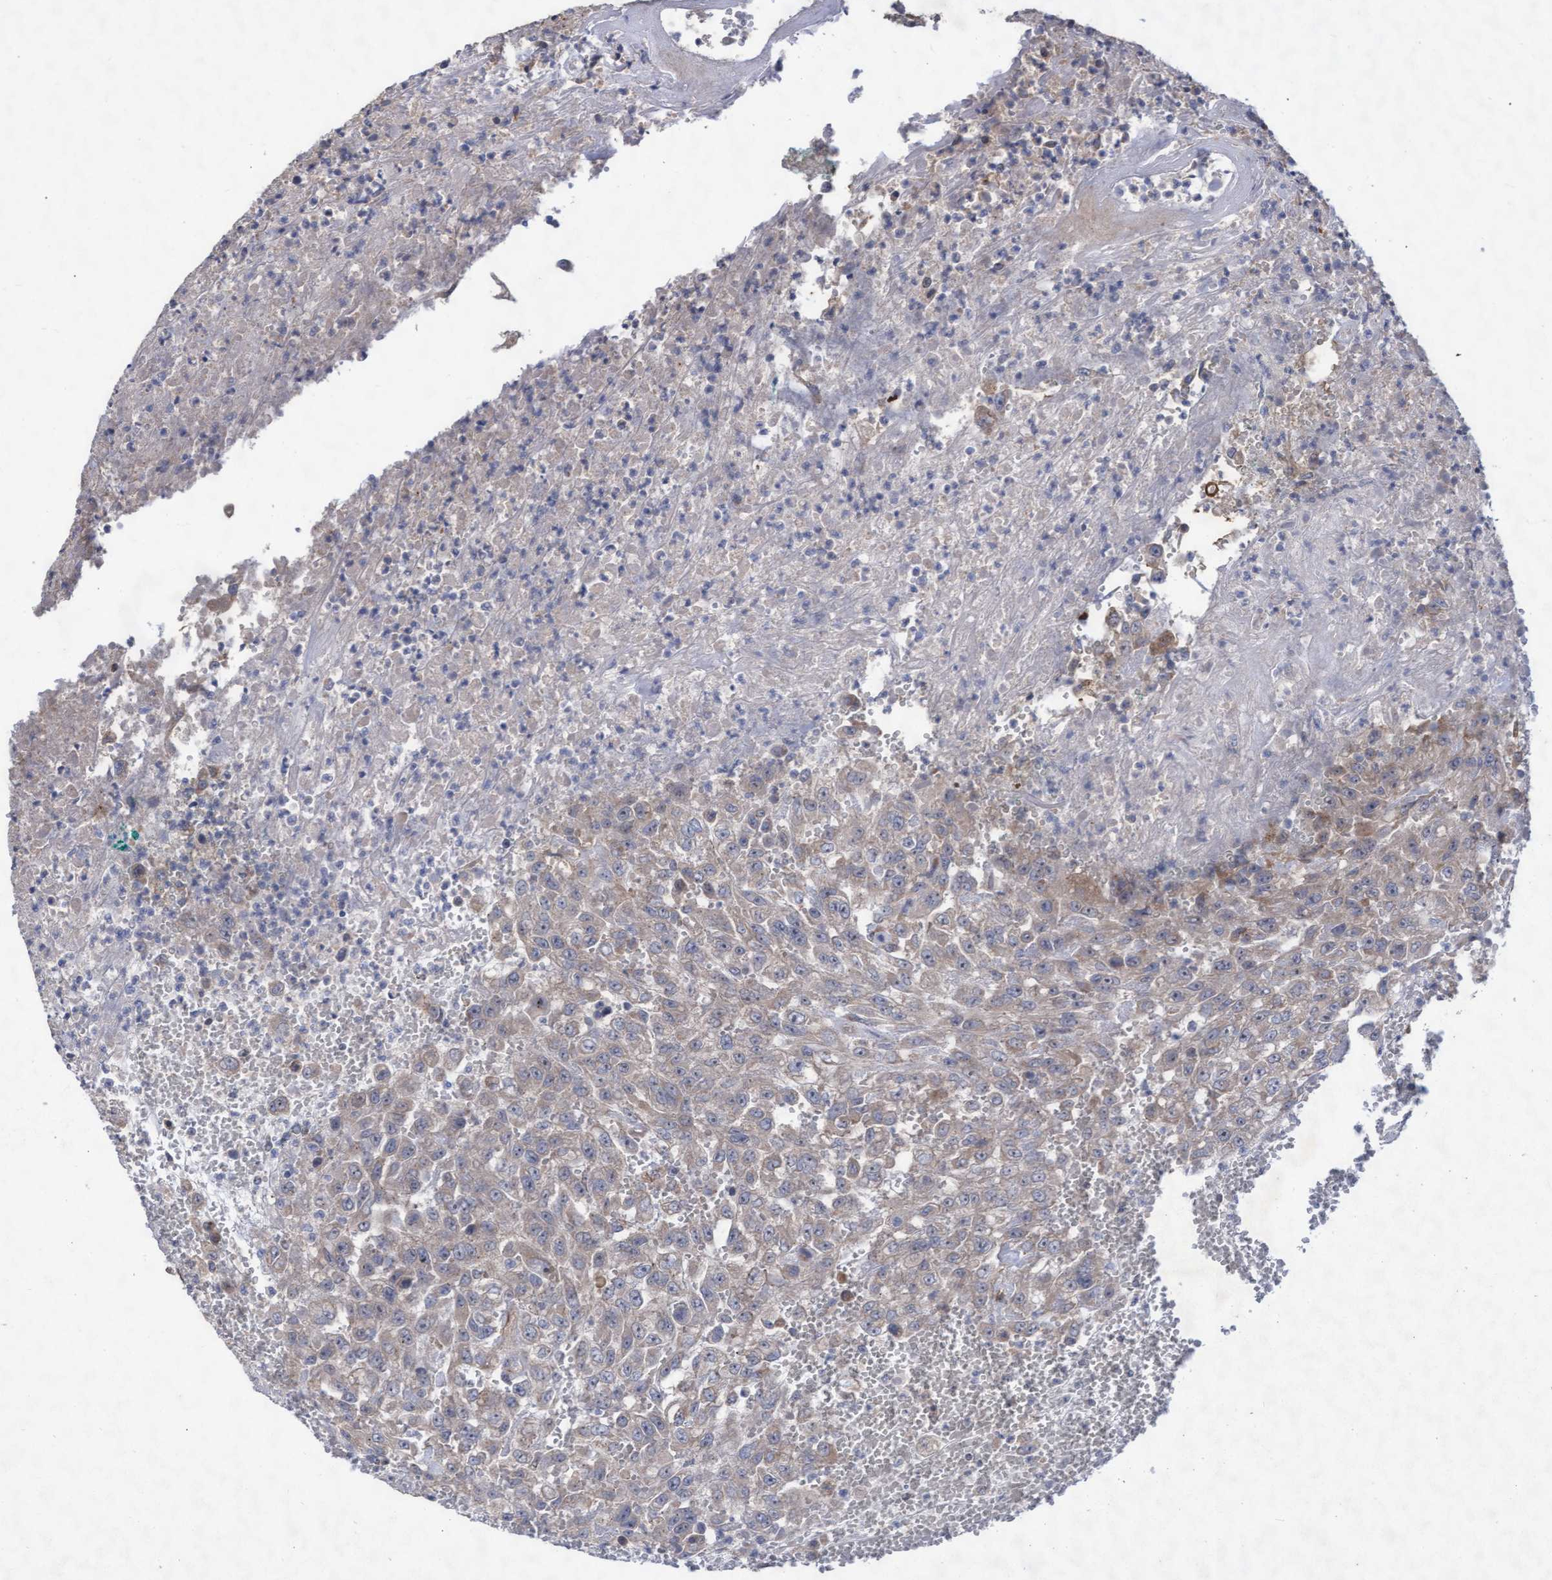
{"staining": {"intensity": "weak", "quantity": "<25%", "location": "cytoplasmic/membranous"}, "tissue": "urothelial cancer", "cell_type": "Tumor cells", "image_type": "cancer", "snomed": [{"axis": "morphology", "description": "Urothelial carcinoma, High grade"}, {"axis": "topography", "description": "Urinary bladder"}], "caption": "Immunohistochemistry (IHC) histopathology image of human high-grade urothelial carcinoma stained for a protein (brown), which demonstrates no staining in tumor cells. (Brightfield microscopy of DAB immunohistochemistry at high magnification).", "gene": "ABCF2", "patient": {"sex": "male", "age": 46}}